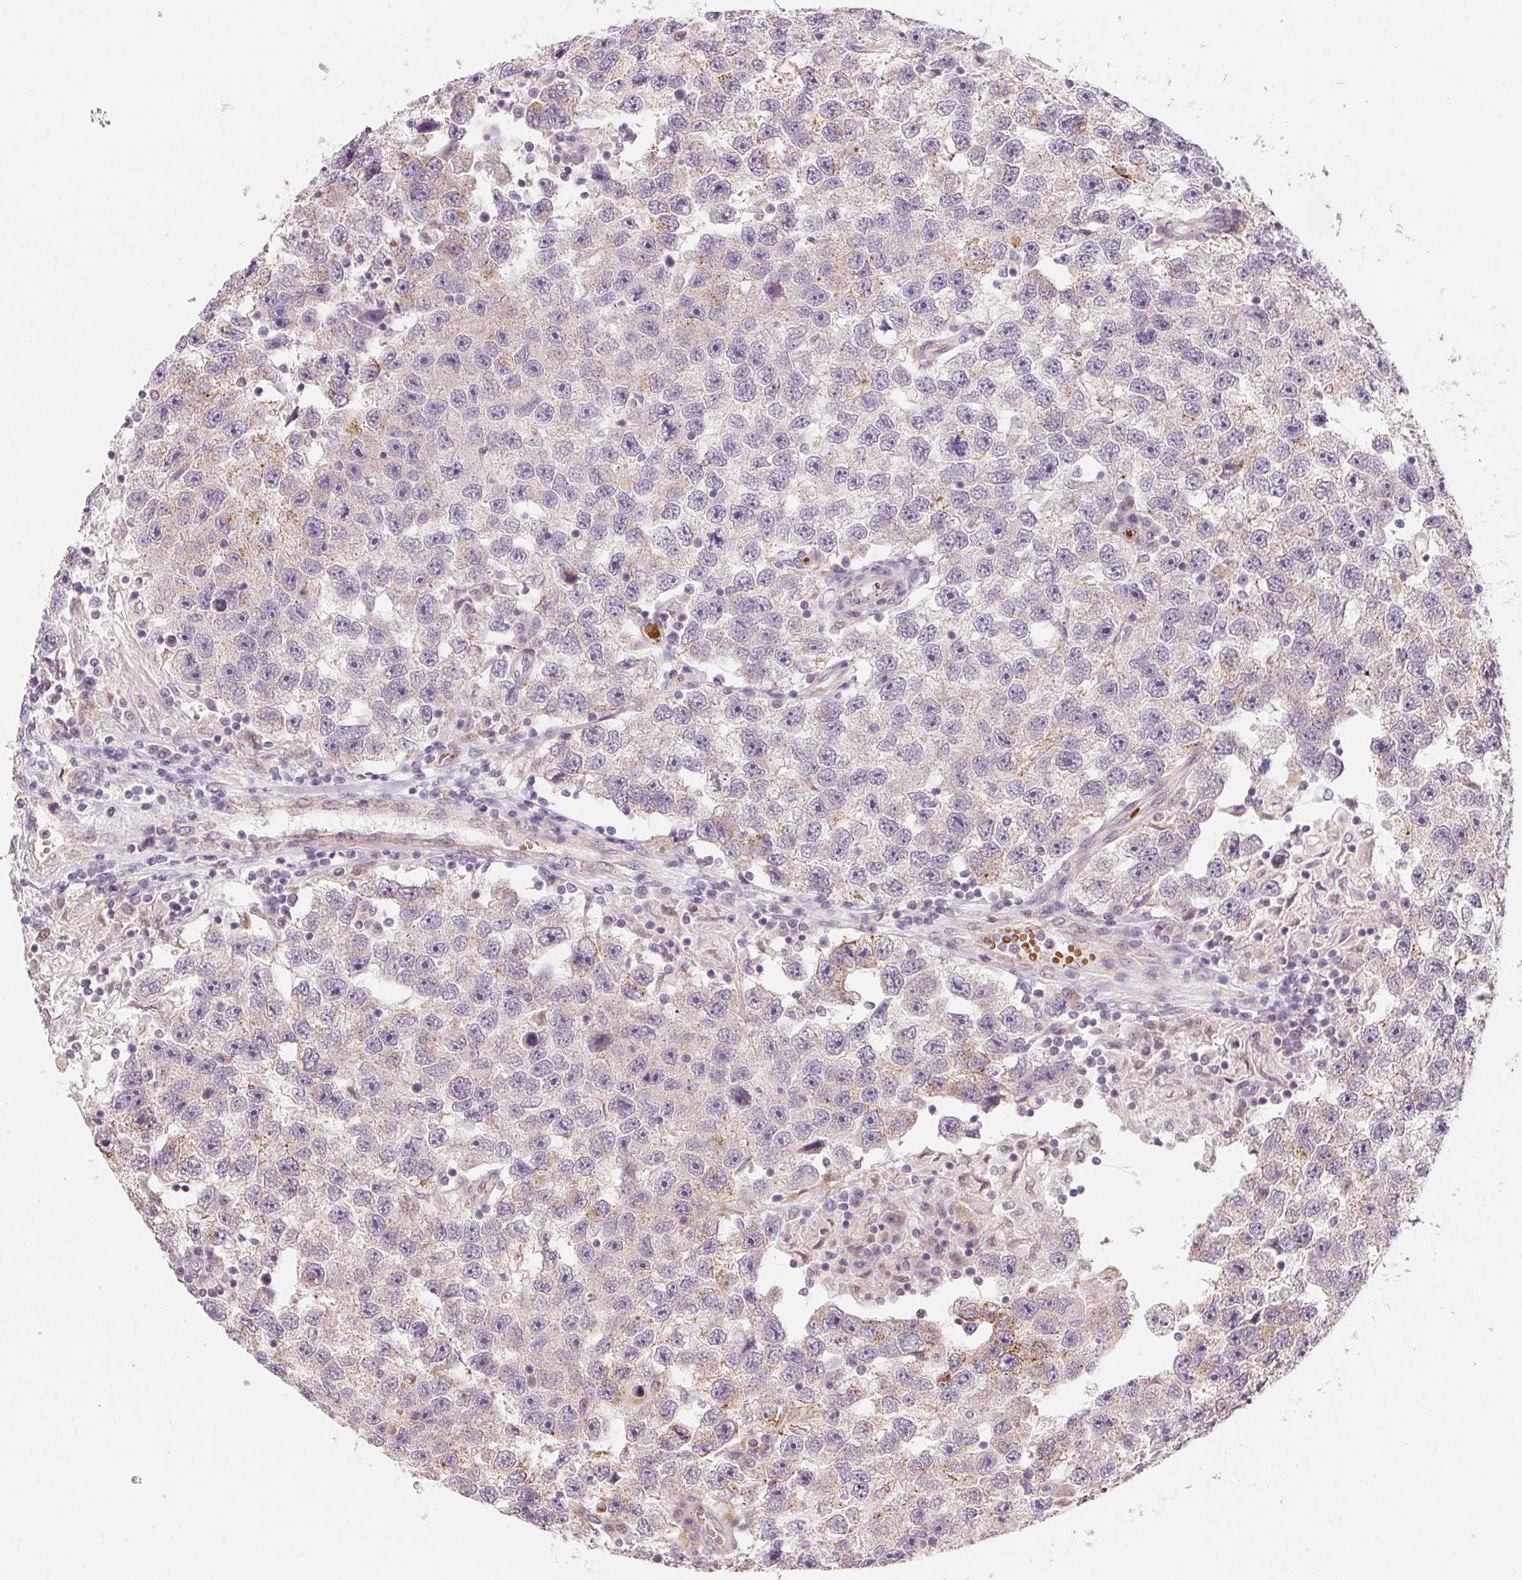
{"staining": {"intensity": "negative", "quantity": "none", "location": "none"}, "tissue": "testis cancer", "cell_type": "Tumor cells", "image_type": "cancer", "snomed": [{"axis": "morphology", "description": "Seminoma, NOS"}, {"axis": "topography", "description": "Testis"}], "caption": "DAB (3,3'-diaminobenzidine) immunohistochemical staining of human testis seminoma shows no significant expression in tumor cells.", "gene": "METTL13", "patient": {"sex": "male", "age": 26}}